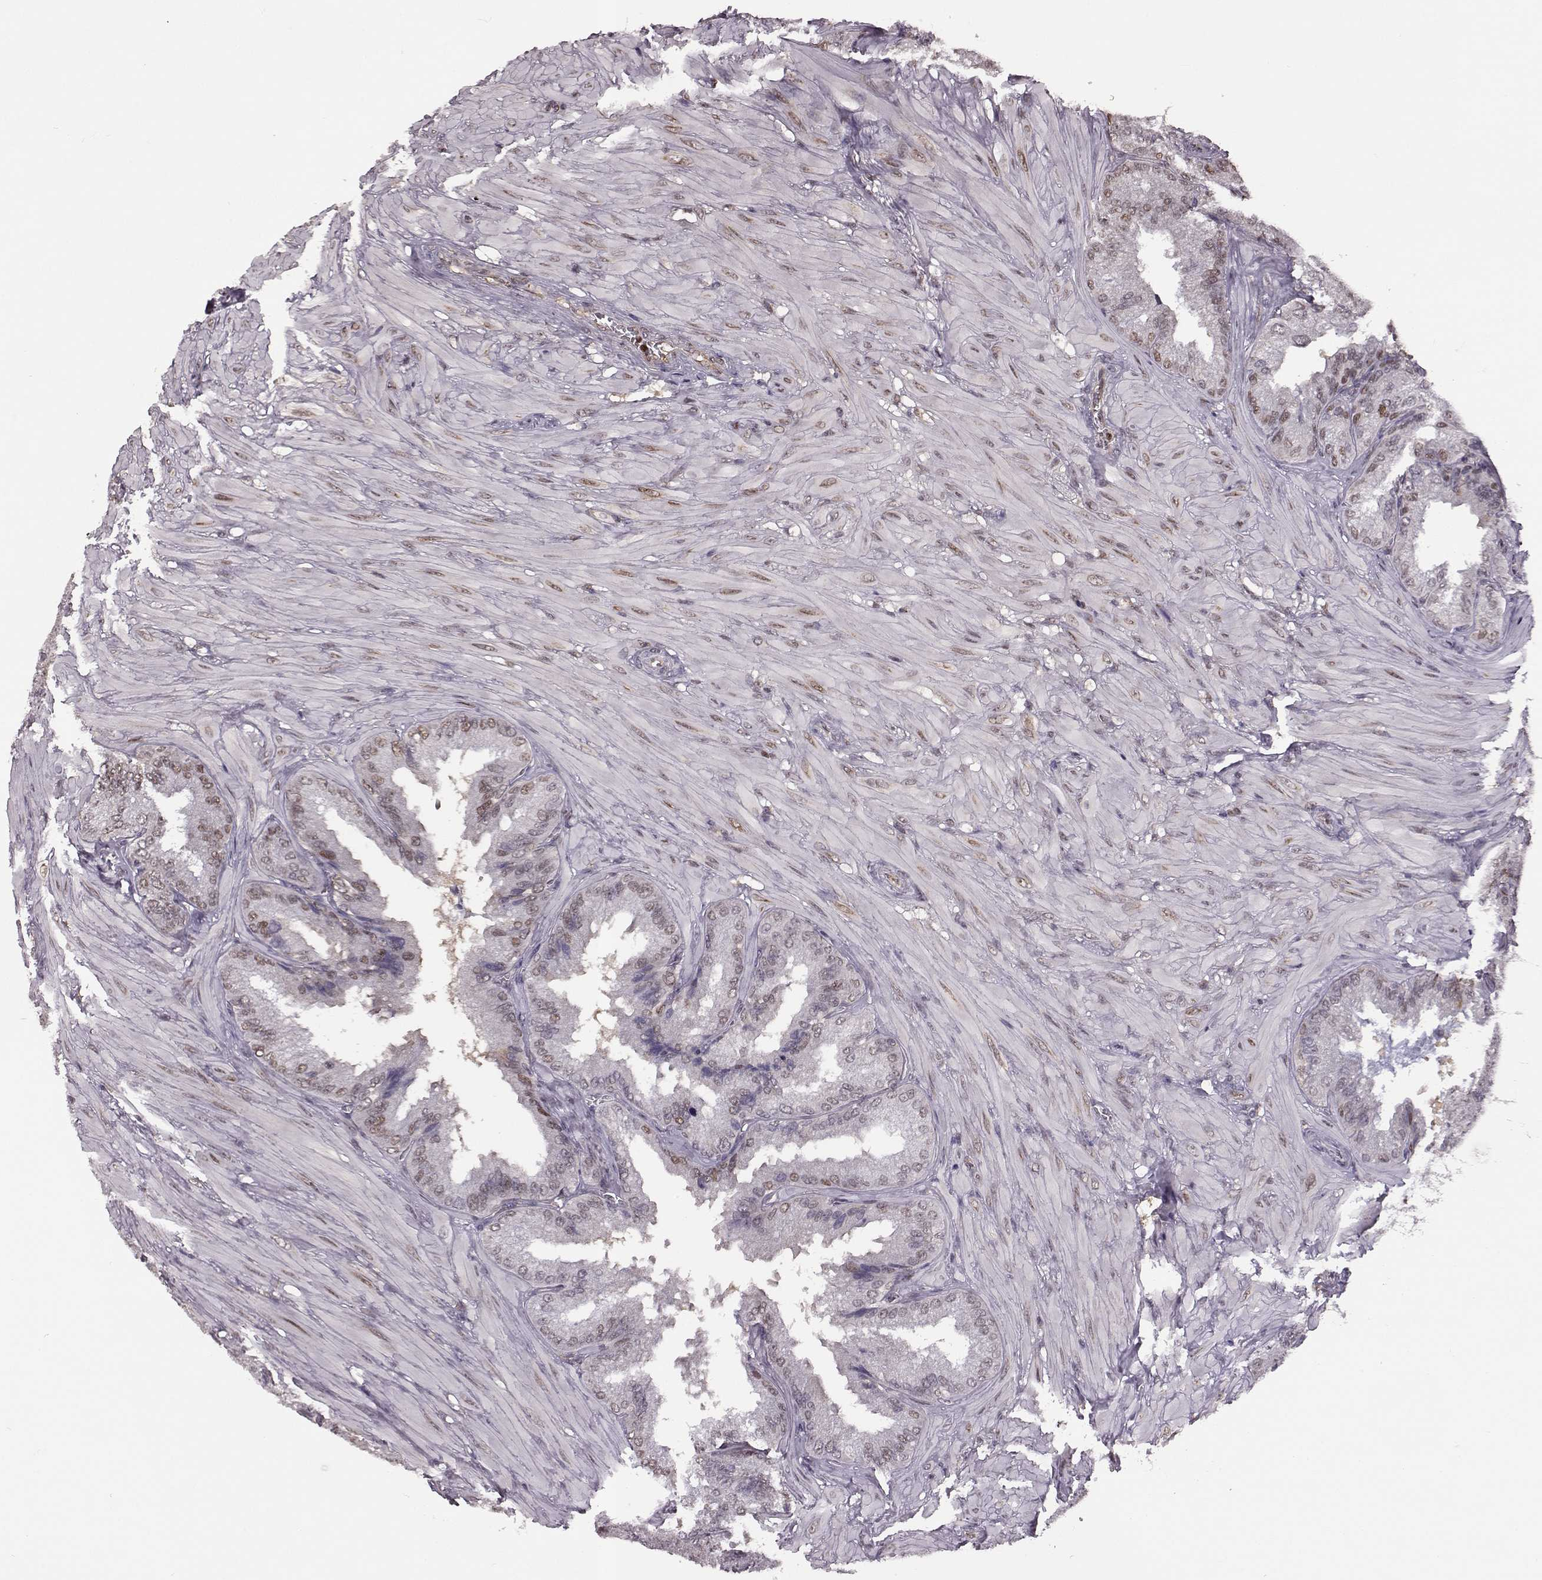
{"staining": {"intensity": "weak", "quantity": "25%-75%", "location": "nuclear"}, "tissue": "seminal vesicle", "cell_type": "Glandular cells", "image_type": "normal", "snomed": [{"axis": "morphology", "description": "Normal tissue, NOS"}, {"axis": "topography", "description": "Seminal veicle"}], "caption": "Weak nuclear staining for a protein is appreciated in about 25%-75% of glandular cells of benign seminal vesicle using IHC.", "gene": "KLF6", "patient": {"sex": "male", "age": 37}}